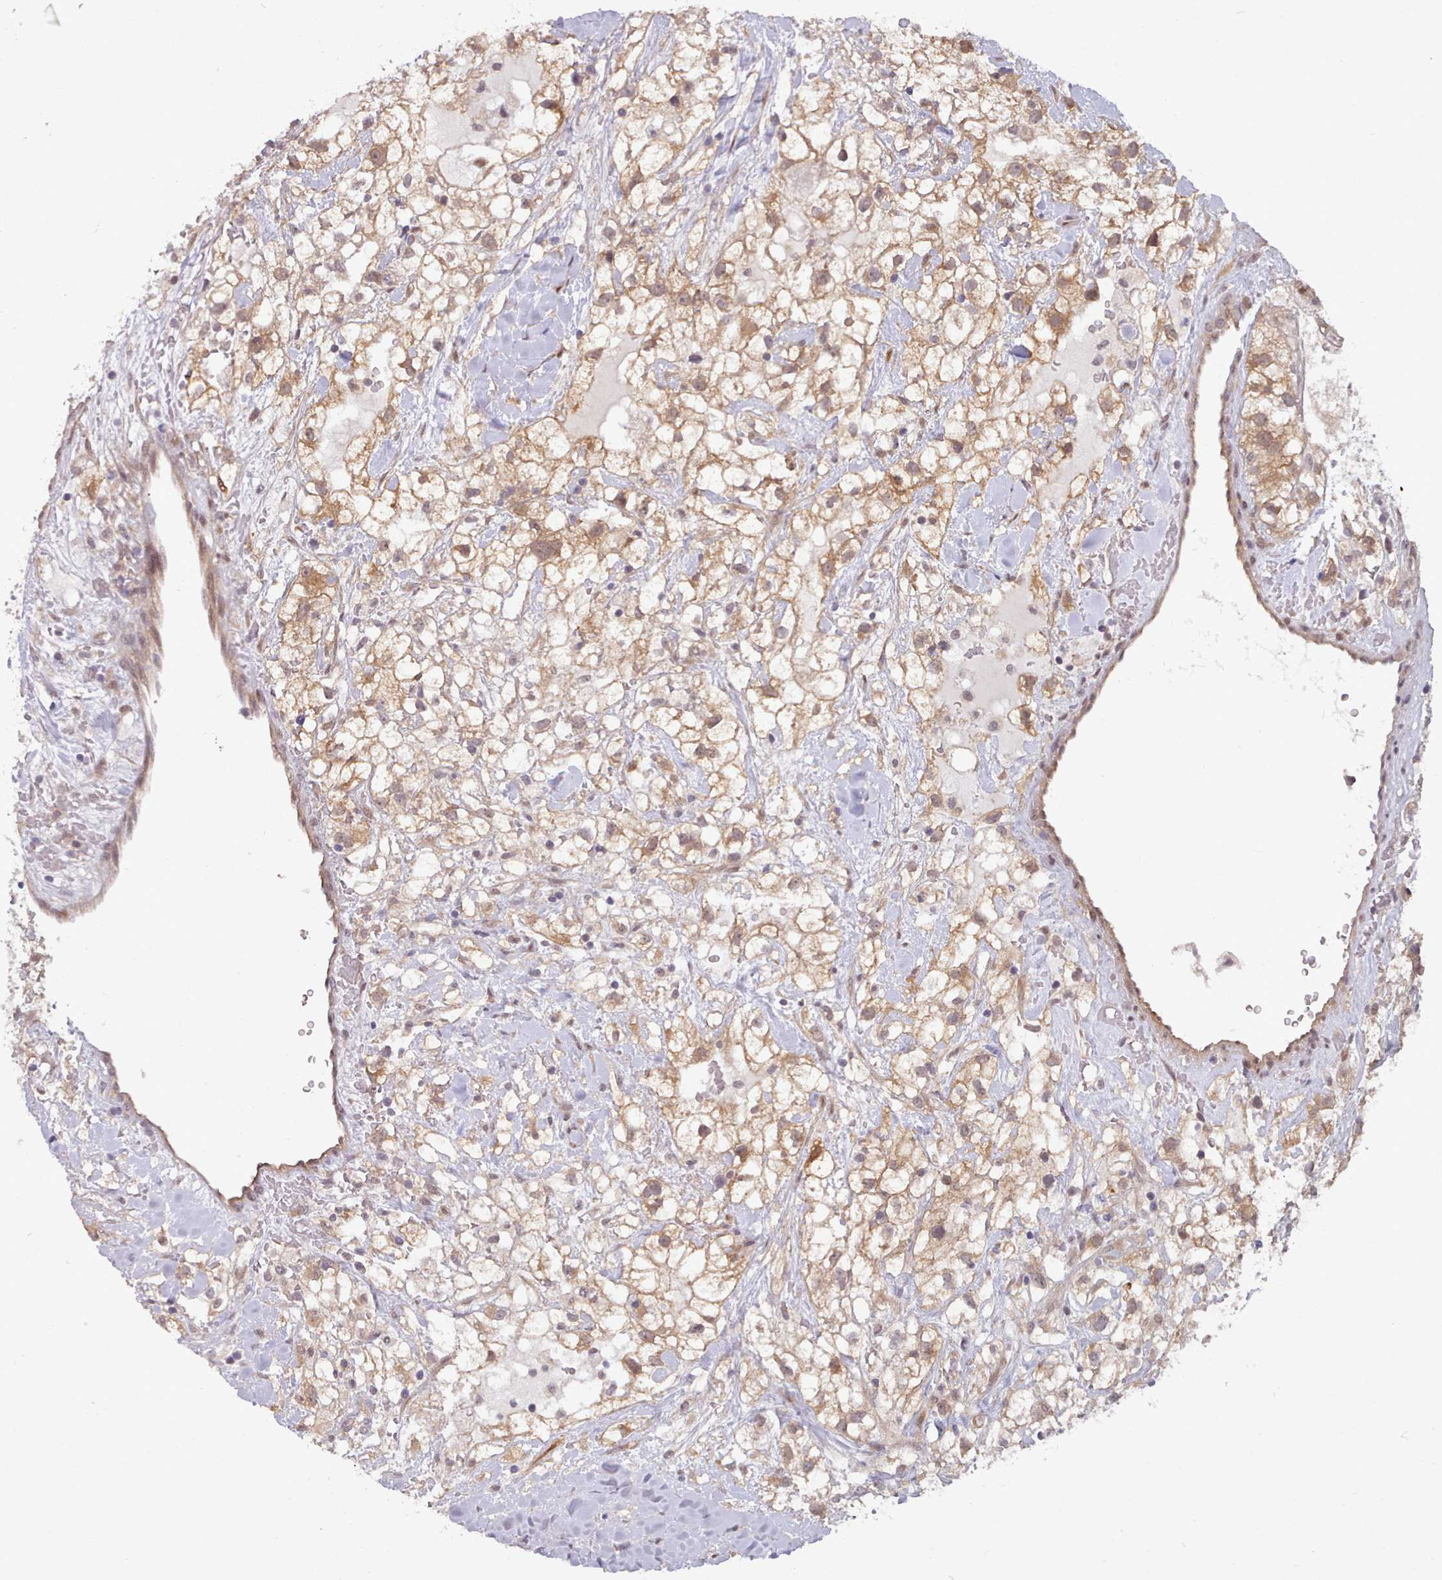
{"staining": {"intensity": "moderate", "quantity": ">75%", "location": "cytoplasmic/membranous"}, "tissue": "renal cancer", "cell_type": "Tumor cells", "image_type": "cancer", "snomed": [{"axis": "morphology", "description": "Adenocarcinoma, NOS"}, {"axis": "topography", "description": "Kidney"}], "caption": "This micrograph demonstrates renal adenocarcinoma stained with immunohistochemistry (IHC) to label a protein in brown. The cytoplasmic/membranous of tumor cells show moderate positivity for the protein. Nuclei are counter-stained blue.", "gene": "CES3", "patient": {"sex": "male", "age": 59}}